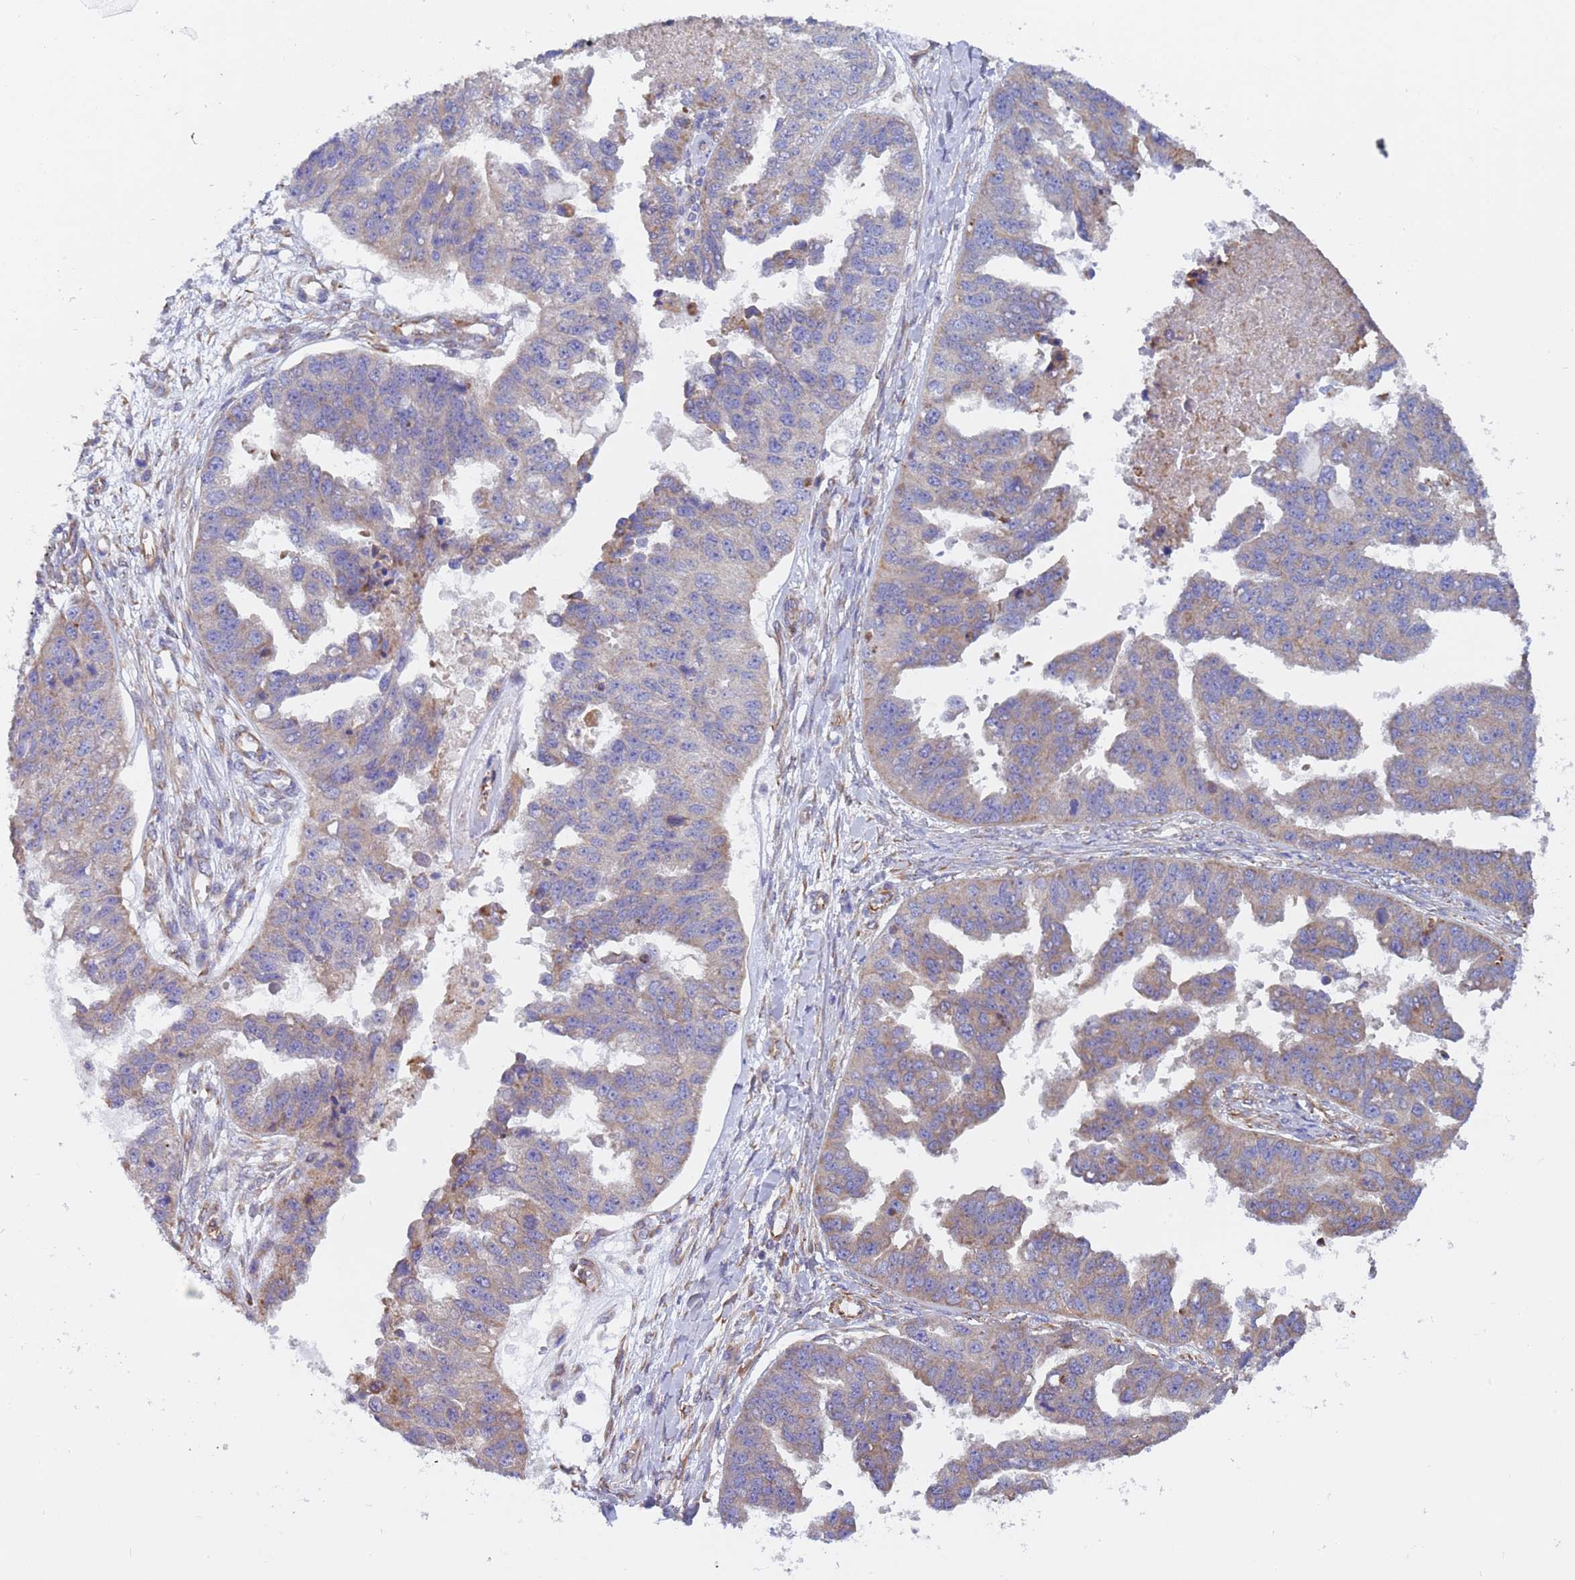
{"staining": {"intensity": "weak", "quantity": "<25%", "location": "cytoplasmic/membranous"}, "tissue": "ovarian cancer", "cell_type": "Tumor cells", "image_type": "cancer", "snomed": [{"axis": "morphology", "description": "Cystadenocarcinoma, serous, NOS"}, {"axis": "topography", "description": "Ovary"}], "caption": "This is a image of immunohistochemistry (IHC) staining of ovarian cancer (serous cystadenocarcinoma), which shows no staining in tumor cells.", "gene": "NUDT12", "patient": {"sex": "female", "age": 58}}